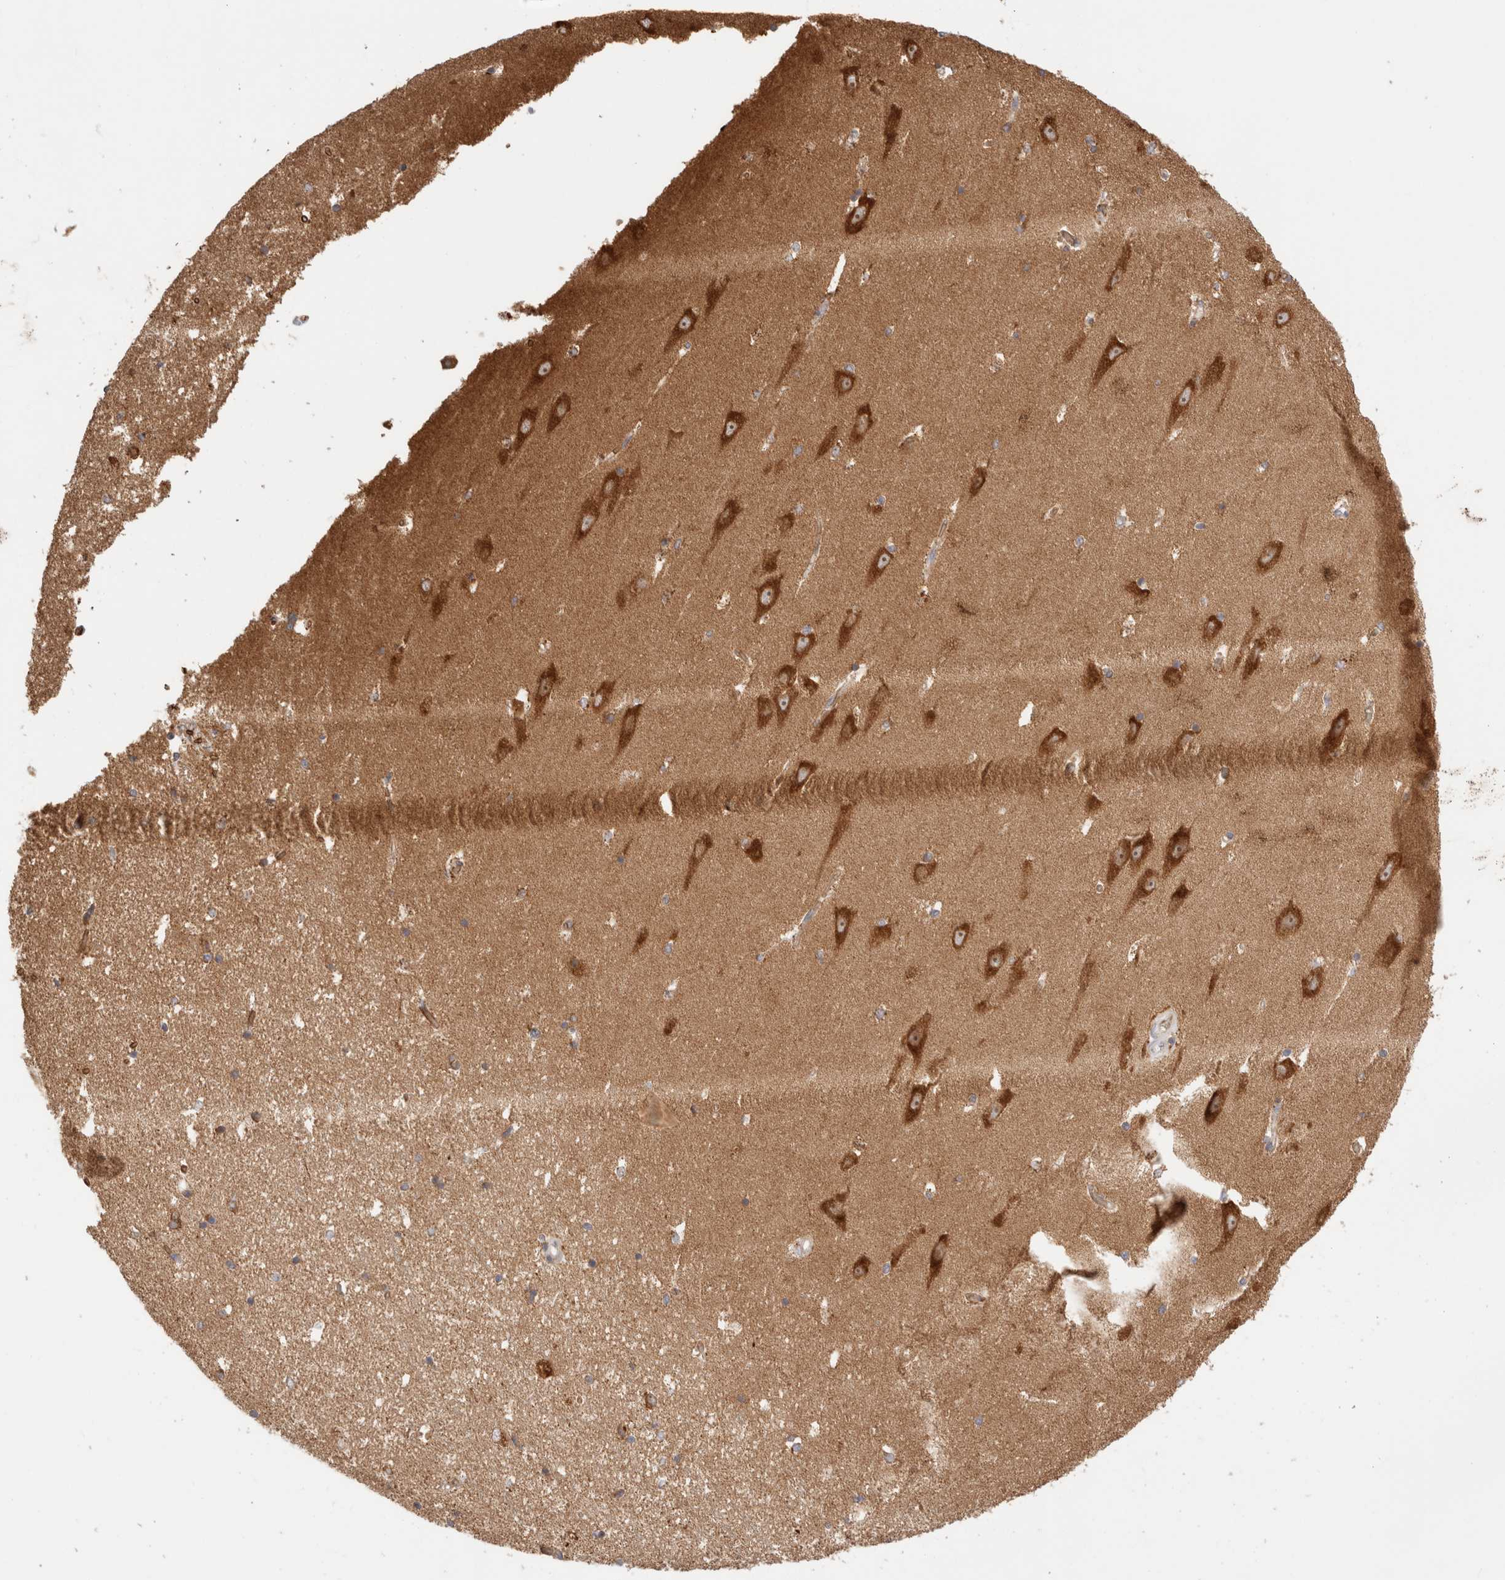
{"staining": {"intensity": "weak", "quantity": "<25%", "location": "cytoplasmic/membranous"}, "tissue": "hippocampus", "cell_type": "Glial cells", "image_type": "normal", "snomed": [{"axis": "morphology", "description": "Normal tissue, NOS"}, {"axis": "topography", "description": "Hippocampus"}], "caption": "A photomicrograph of human hippocampus is negative for staining in glial cells. (DAB (3,3'-diaminobenzidine) IHC with hematoxylin counter stain).", "gene": "UTS2B", "patient": {"sex": "male", "age": 45}}